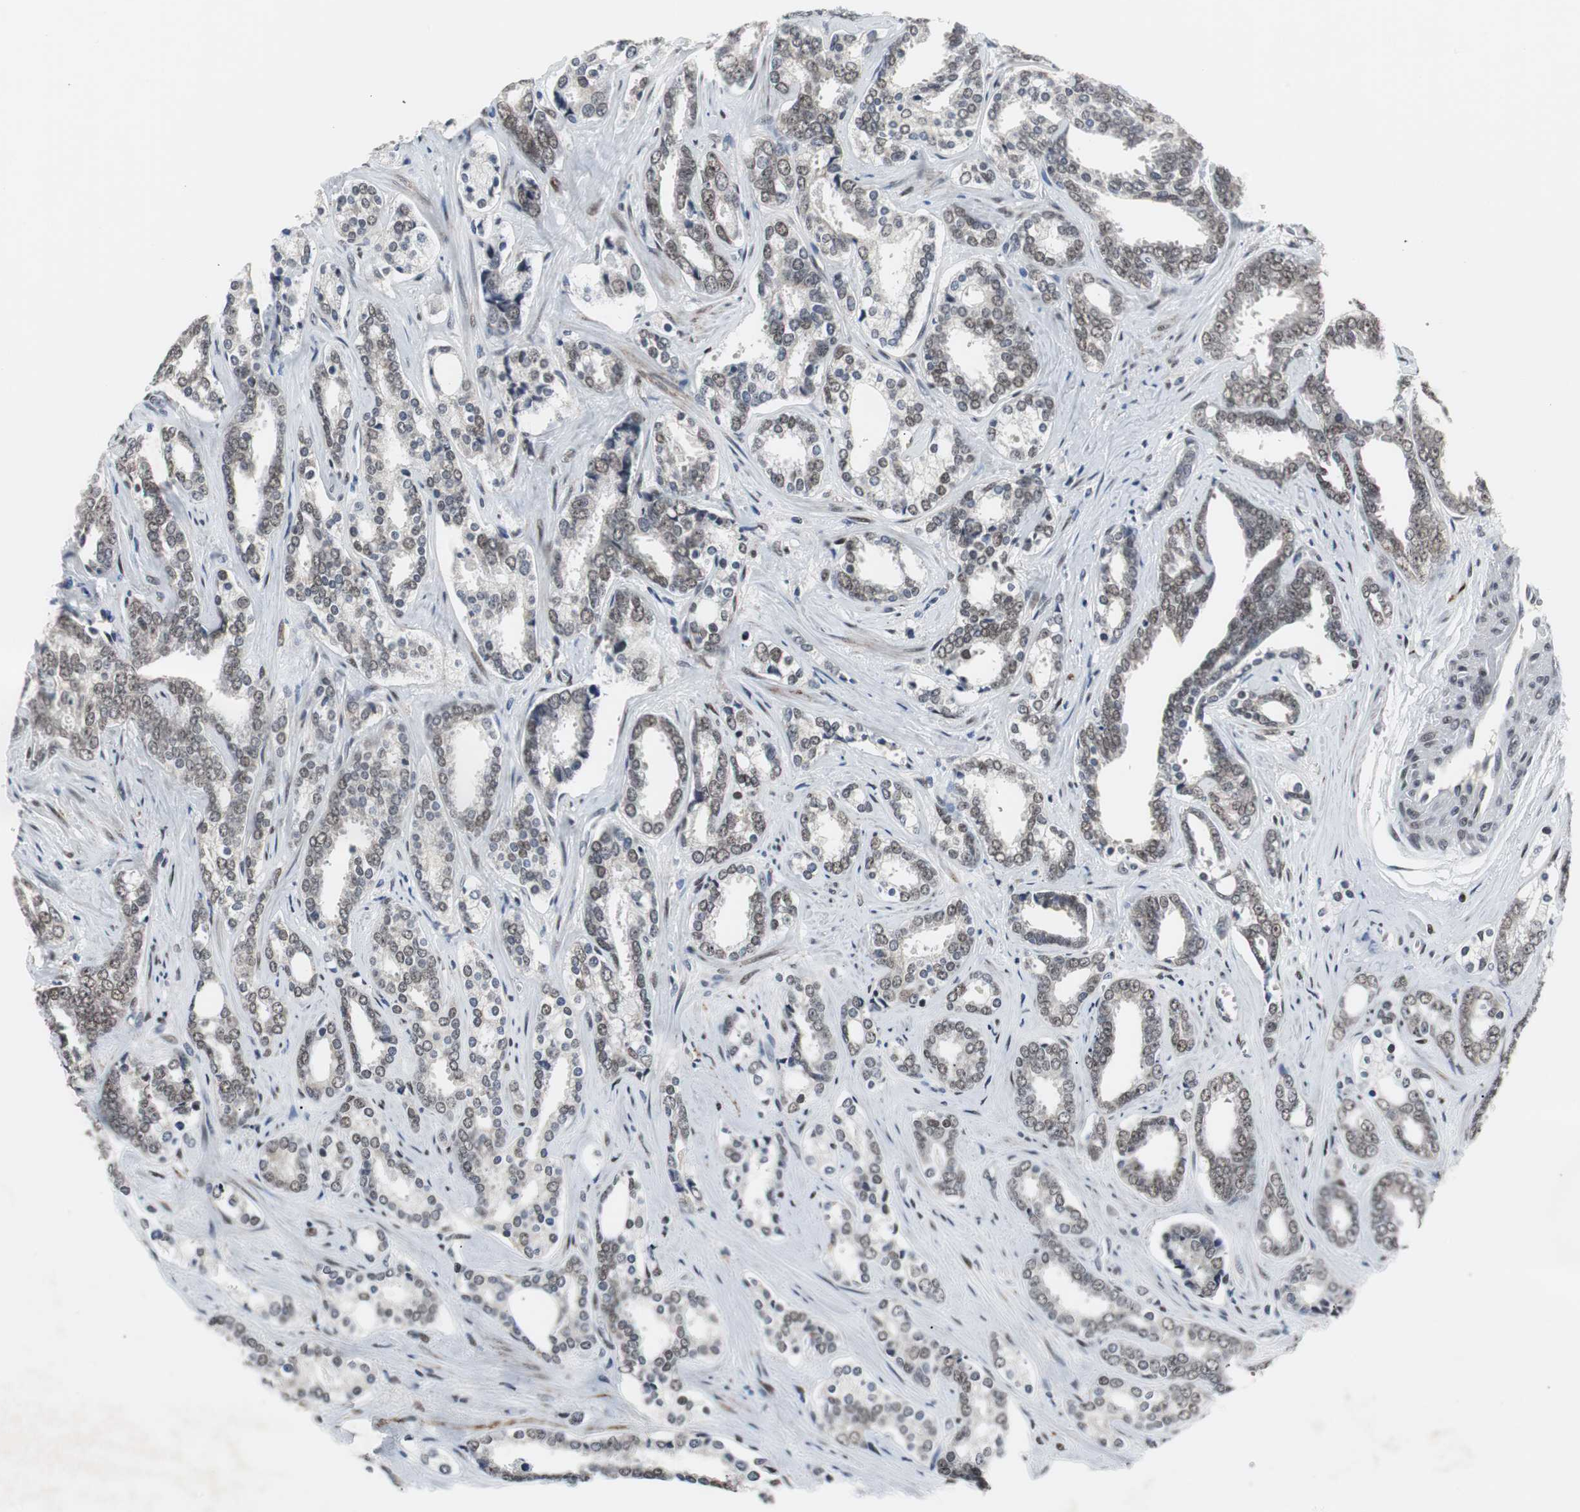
{"staining": {"intensity": "weak", "quantity": "25%-75%", "location": "nuclear"}, "tissue": "prostate cancer", "cell_type": "Tumor cells", "image_type": "cancer", "snomed": [{"axis": "morphology", "description": "Adenocarcinoma, High grade"}, {"axis": "topography", "description": "Prostate"}], "caption": "A brown stain highlights weak nuclear positivity of a protein in human prostate adenocarcinoma (high-grade) tumor cells.", "gene": "ZHX2", "patient": {"sex": "male", "age": 67}}